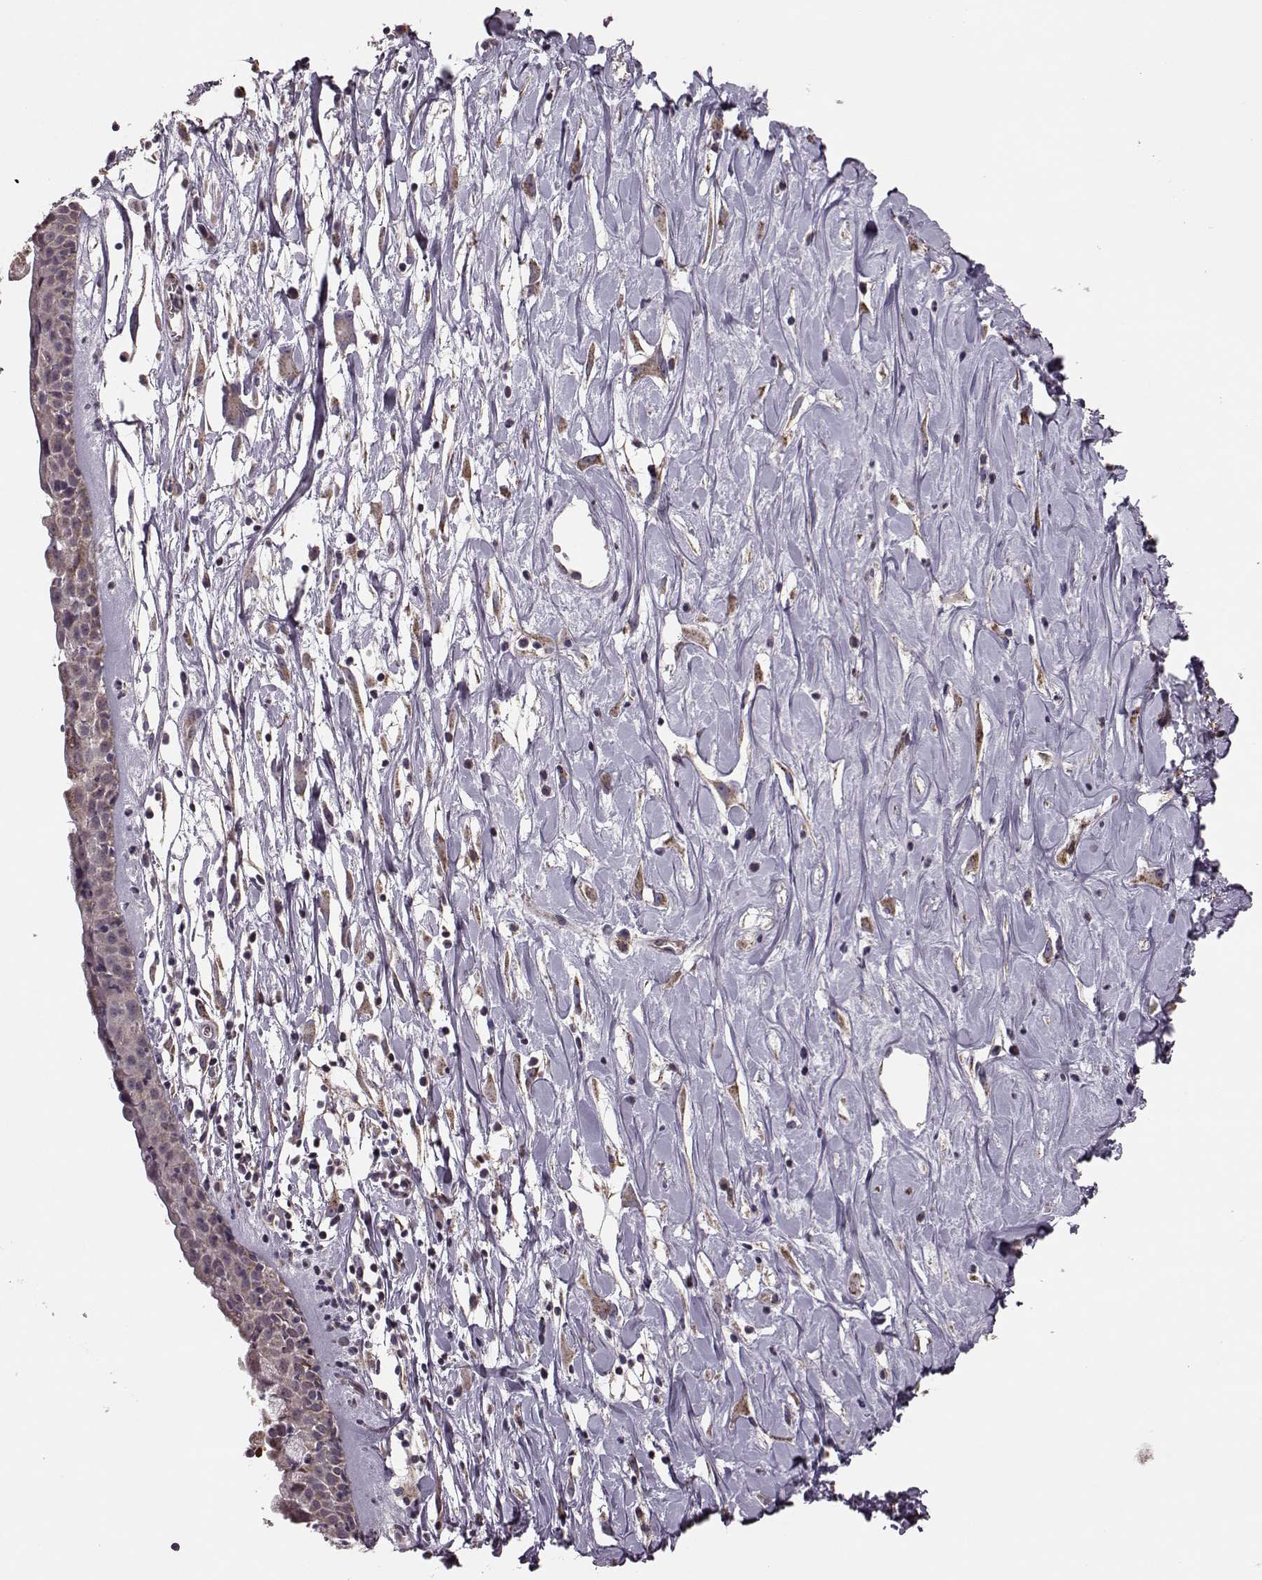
{"staining": {"intensity": "moderate", "quantity": "25%-75%", "location": "cytoplasmic/membranous"}, "tissue": "nasopharynx", "cell_type": "Respiratory epithelial cells", "image_type": "normal", "snomed": [{"axis": "morphology", "description": "Normal tissue, NOS"}, {"axis": "topography", "description": "Nasopharynx"}], "caption": "Nasopharynx stained with a brown dye displays moderate cytoplasmic/membranous positive staining in about 25%-75% of respiratory epithelial cells.", "gene": "PUDP", "patient": {"sex": "female", "age": 85}}